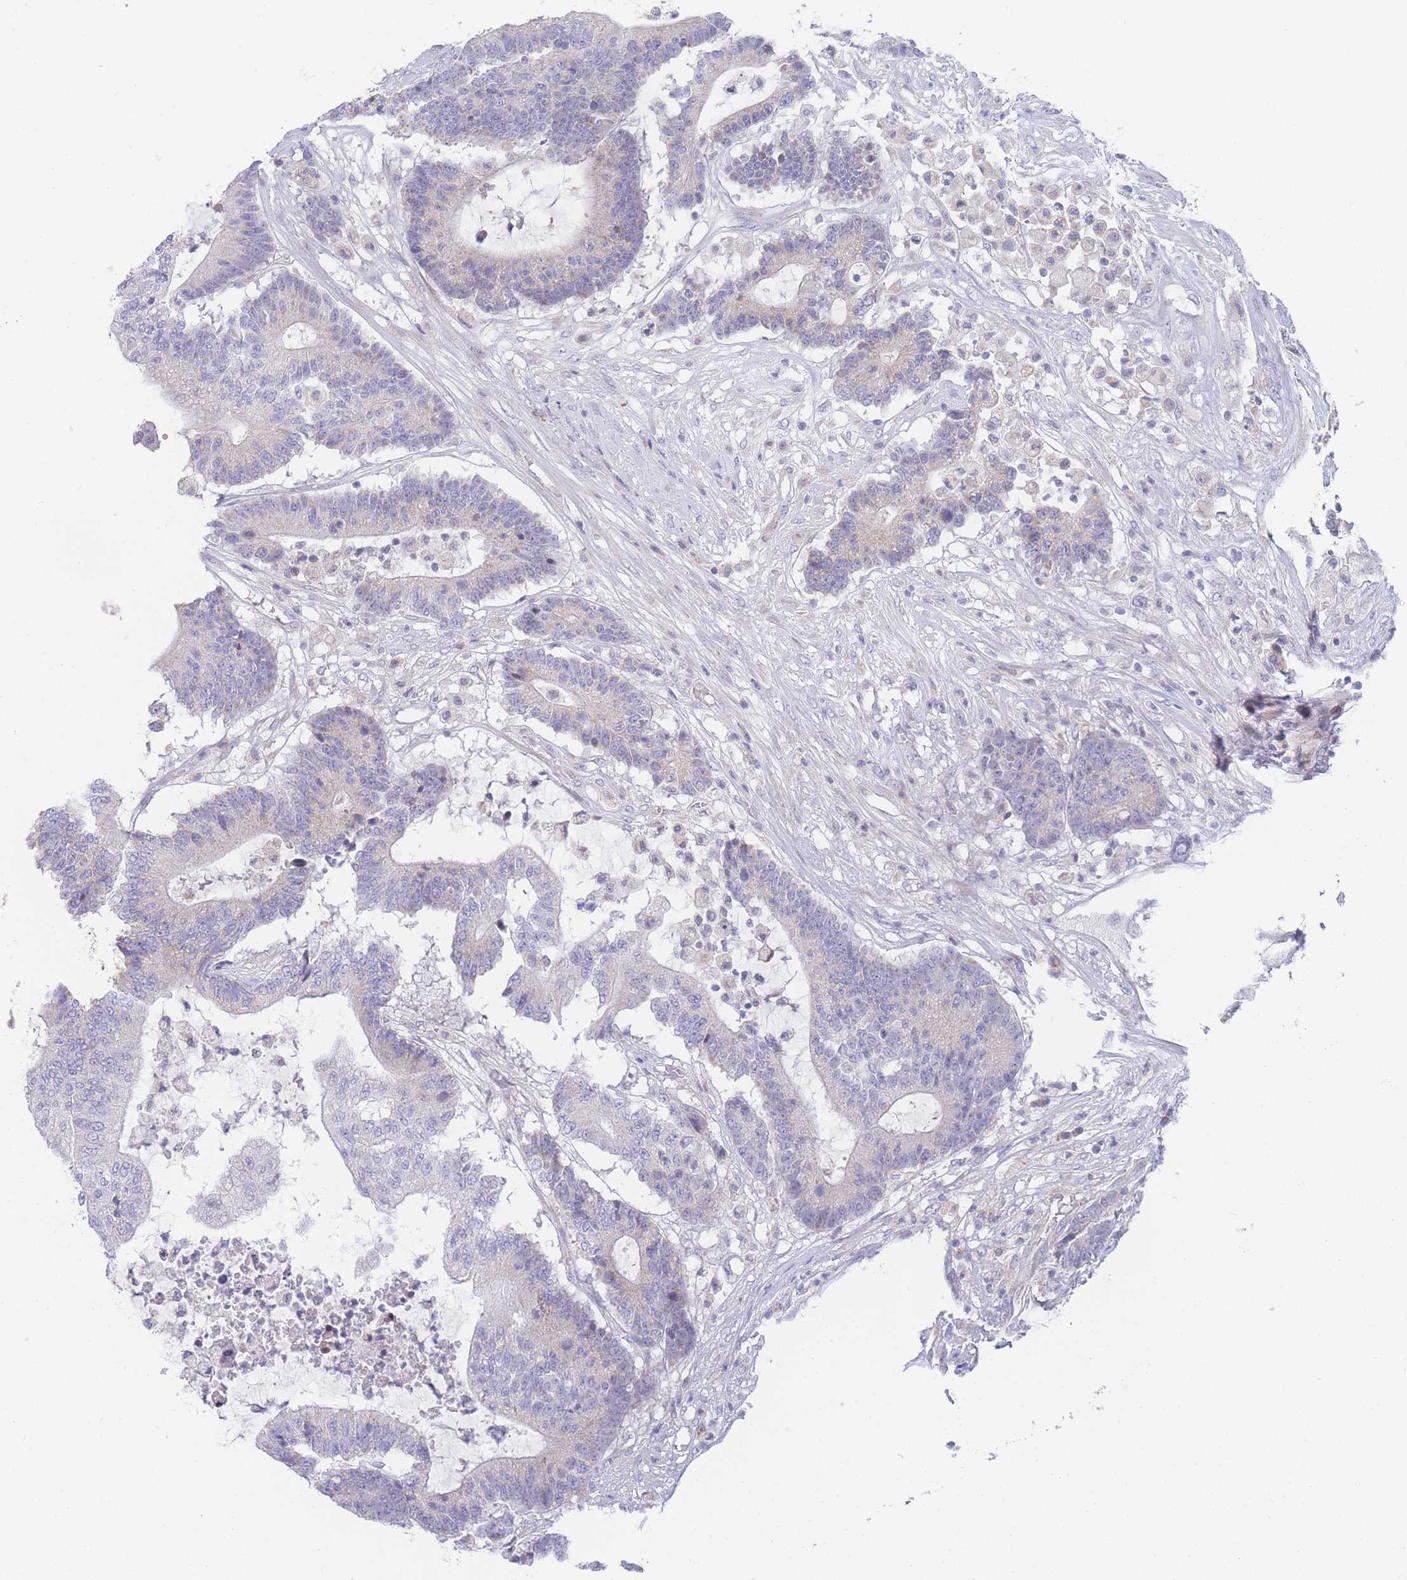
{"staining": {"intensity": "negative", "quantity": "none", "location": "none"}, "tissue": "colorectal cancer", "cell_type": "Tumor cells", "image_type": "cancer", "snomed": [{"axis": "morphology", "description": "Adenocarcinoma, NOS"}, {"axis": "topography", "description": "Colon"}], "caption": "Tumor cells show no significant protein positivity in colorectal adenocarcinoma.", "gene": "GPAM", "patient": {"sex": "female", "age": 84}}